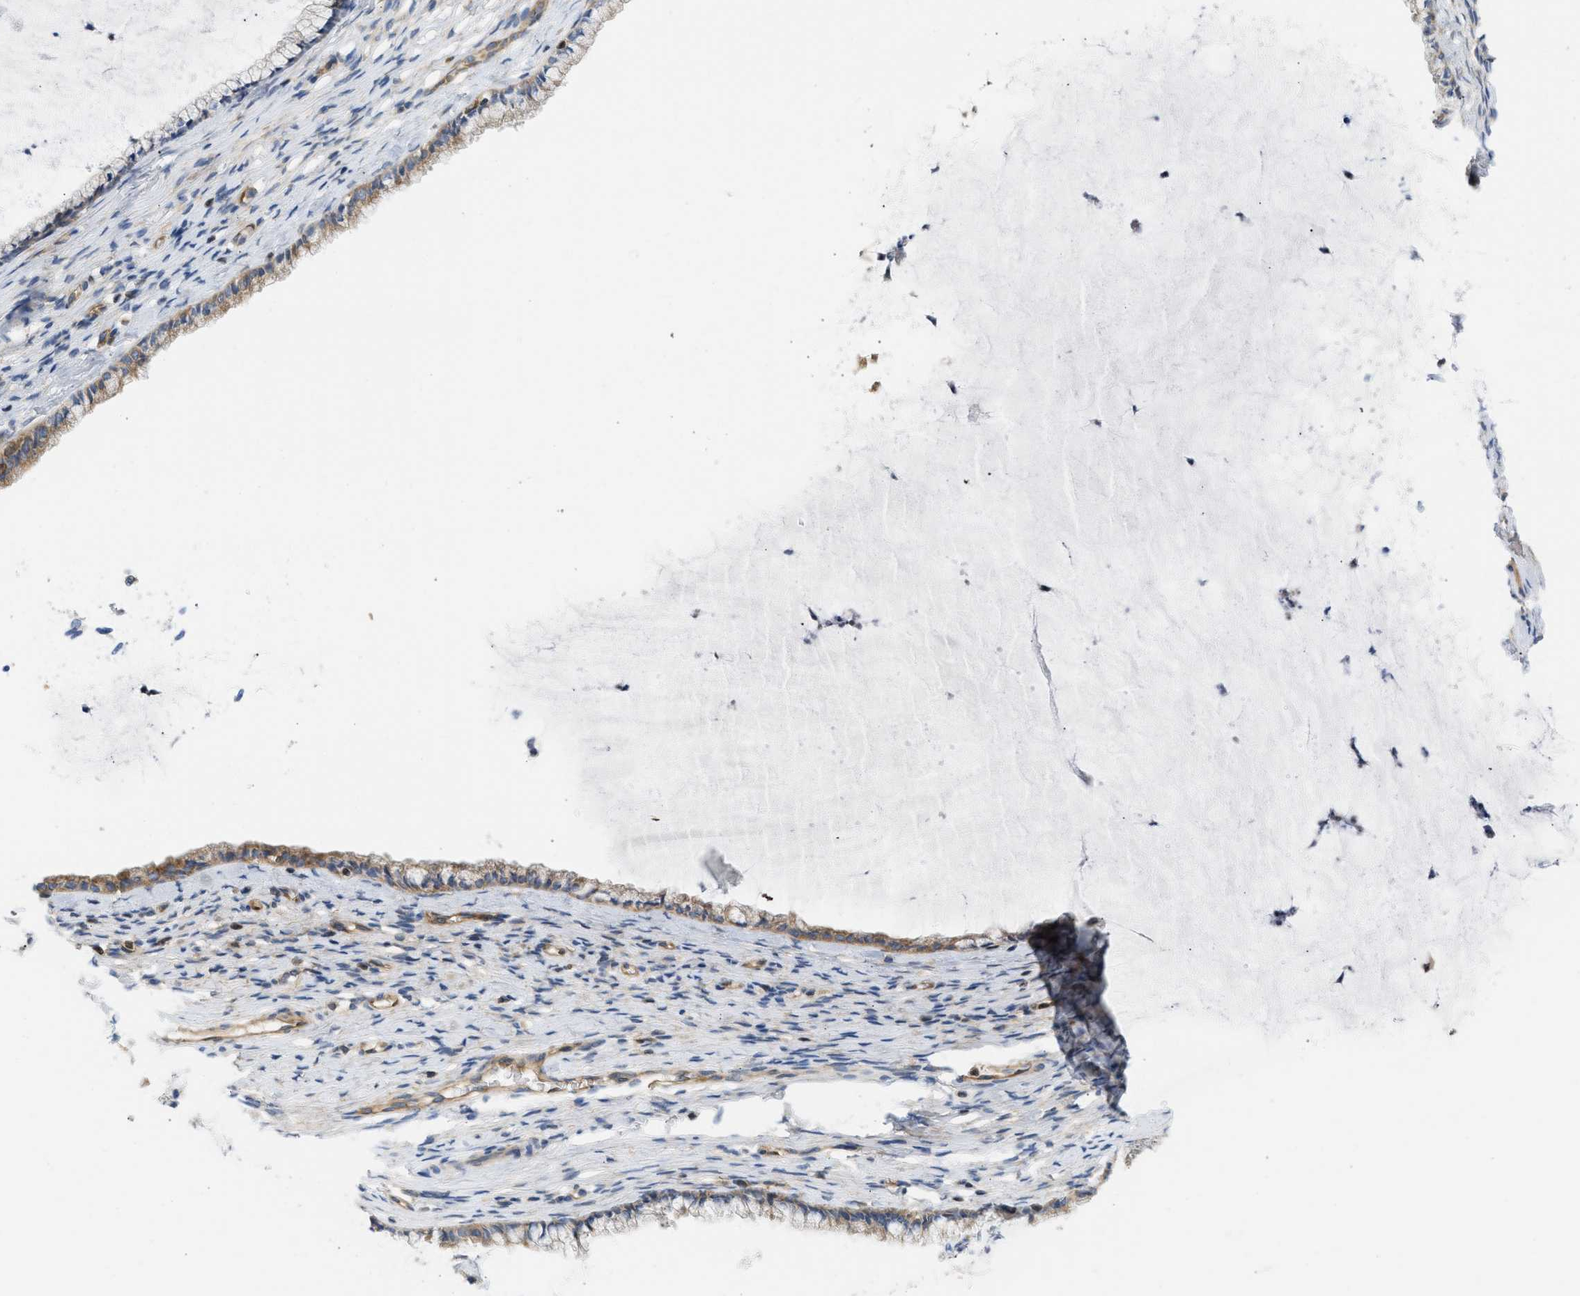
{"staining": {"intensity": "weak", "quantity": ">75%", "location": "cytoplasmic/membranous"}, "tissue": "cervix", "cell_type": "Glandular cells", "image_type": "normal", "snomed": [{"axis": "morphology", "description": "Normal tissue, NOS"}, {"axis": "topography", "description": "Cervix"}], "caption": "The photomicrograph exhibits staining of unremarkable cervix, revealing weak cytoplasmic/membranous protein expression (brown color) within glandular cells. (DAB (3,3'-diaminobenzidine) = brown stain, brightfield microscopy at high magnification).", "gene": "STRN", "patient": {"sex": "female", "age": 77}}